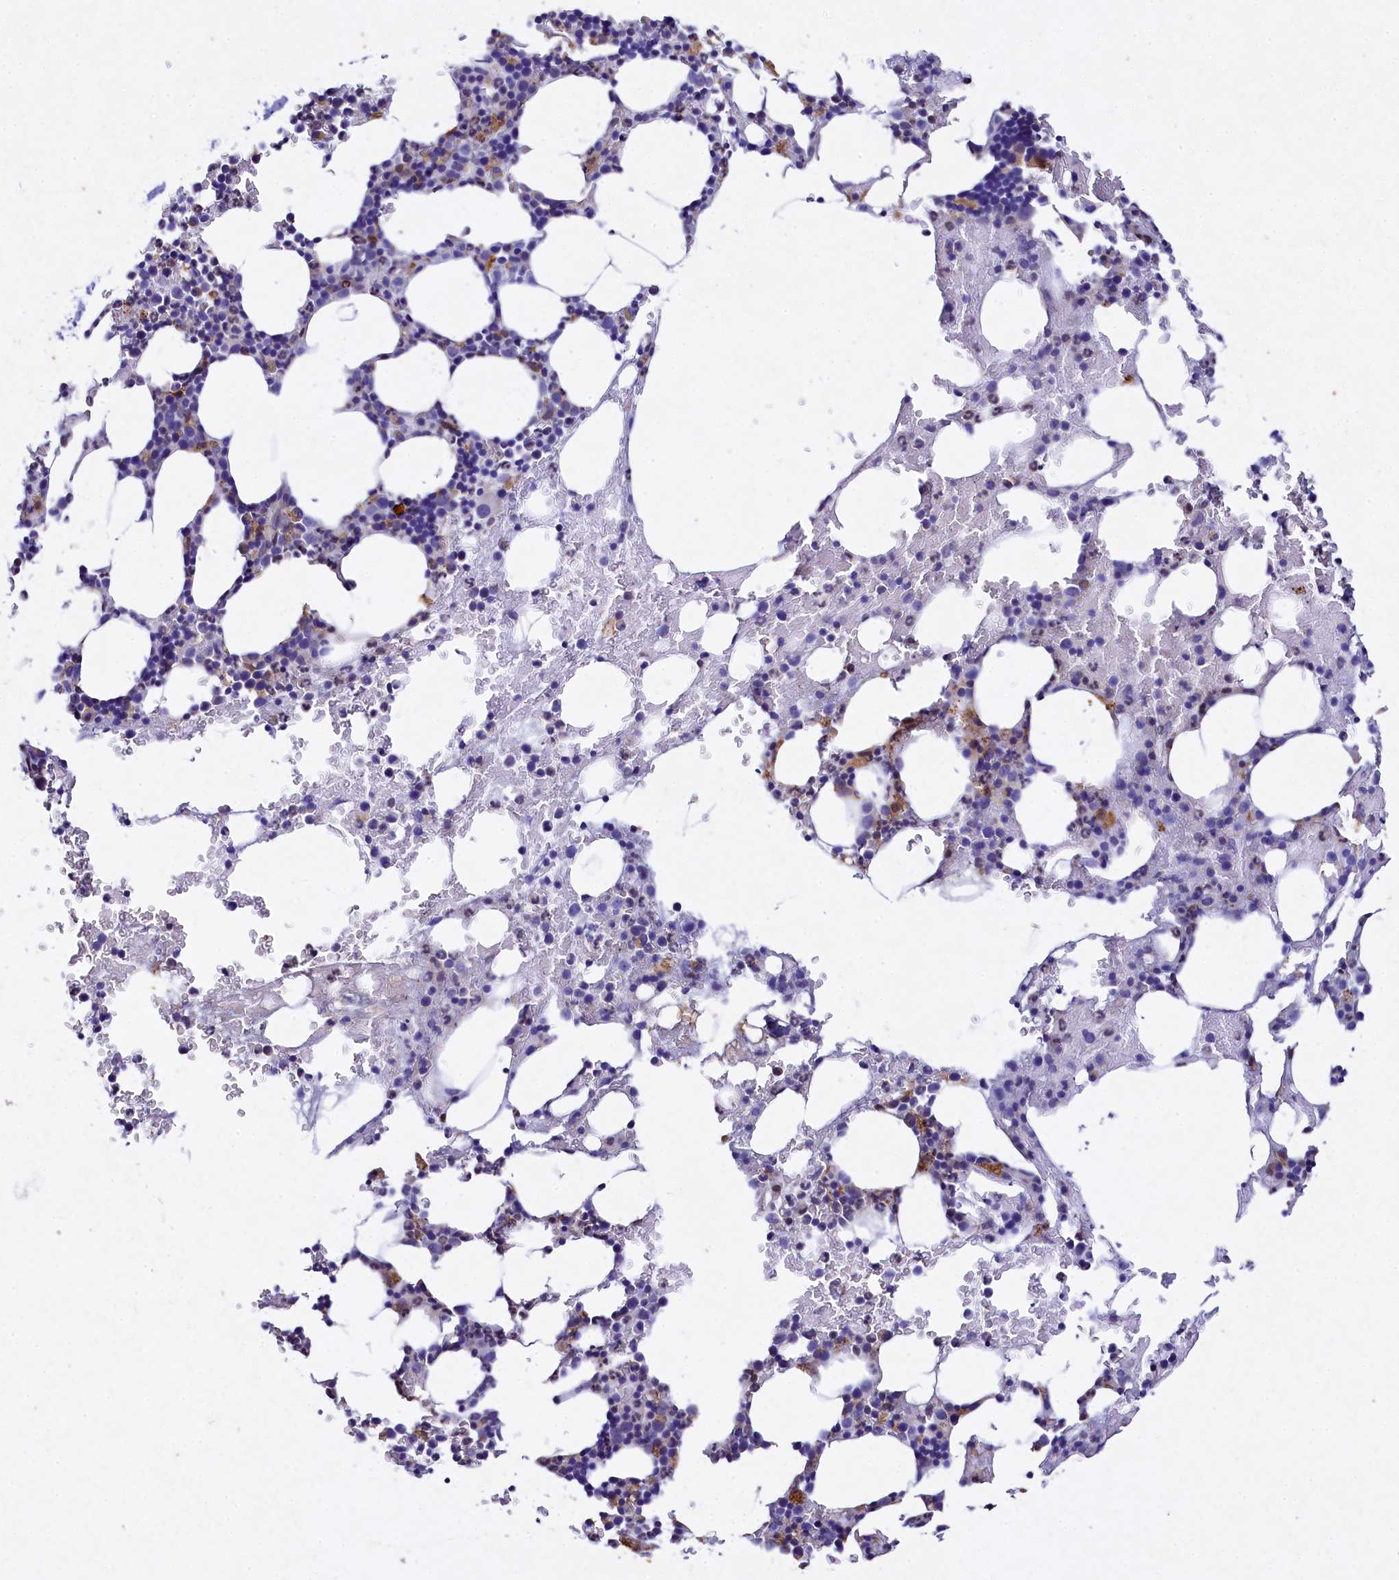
{"staining": {"intensity": "moderate", "quantity": "<25%", "location": "cytoplasmic/membranous"}, "tissue": "bone marrow", "cell_type": "Hematopoietic cells", "image_type": "normal", "snomed": [{"axis": "morphology", "description": "Normal tissue, NOS"}, {"axis": "morphology", "description": "Inflammation, NOS"}, {"axis": "topography", "description": "Bone marrow"}], "caption": "Protein staining of benign bone marrow shows moderate cytoplasmic/membranous staining in about <25% of hematopoietic cells.", "gene": "TGDS", "patient": {"sex": "male", "age": 41}}